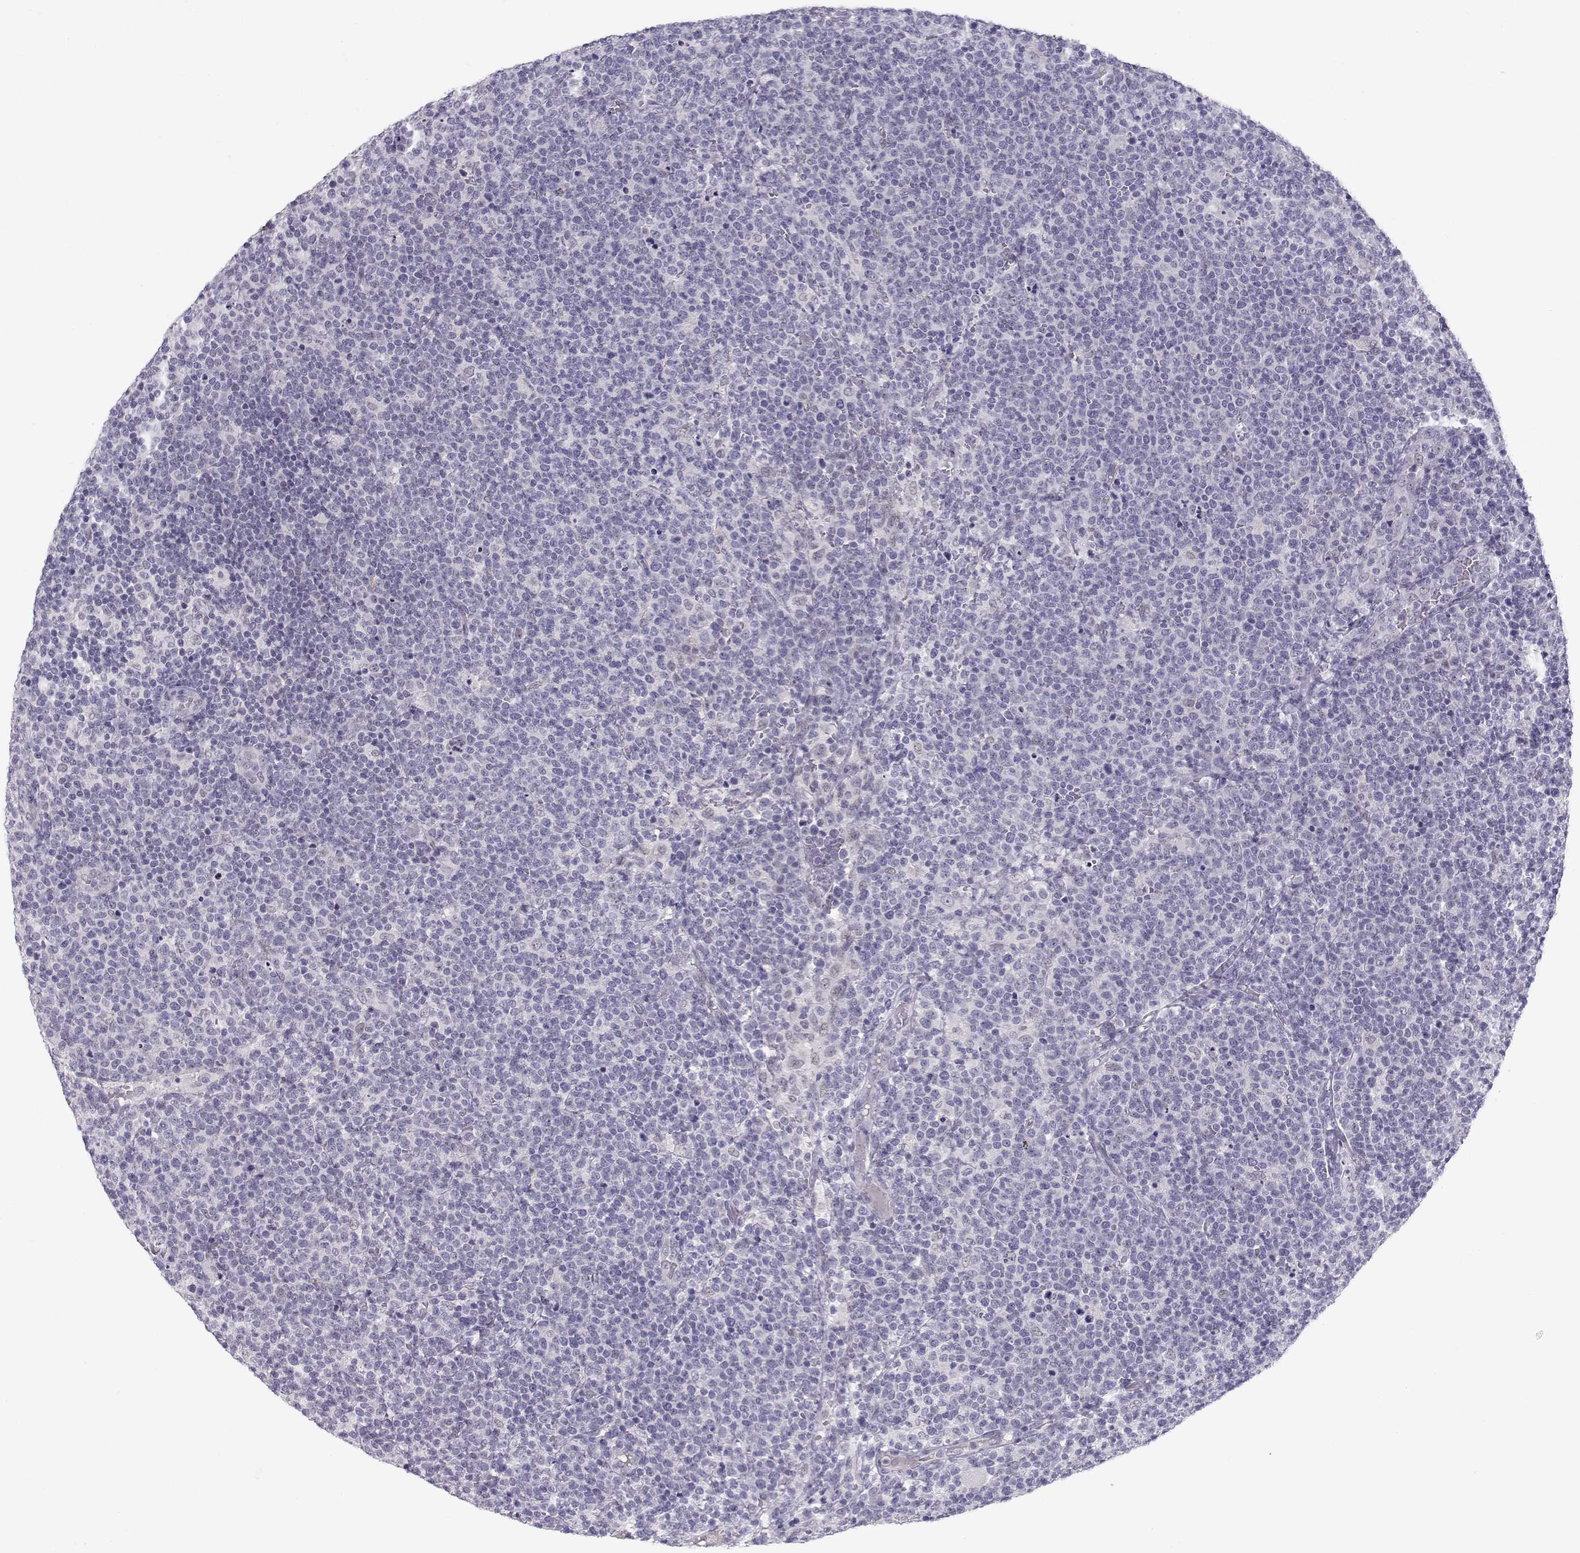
{"staining": {"intensity": "negative", "quantity": "none", "location": "none"}, "tissue": "lymphoma", "cell_type": "Tumor cells", "image_type": "cancer", "snomed": [{"axis": "morphology", "description": "Malignant lymphoma, non-Hodgkin's type, High grade"}, {"axis": "topography", "description": "Lymph node"}], "caption": "This micrograph is of high-grade malignant lymphoma, non-Hodgkin's type stained with immunohistochemistry (IHC) to label a protein in brown with the nuclei are counter-stained blue. There is no expression in tumor cells. Nuclei are stained in blue.", "gene": "C16orf86", "patient": {"sex": "male", "age": 61}}